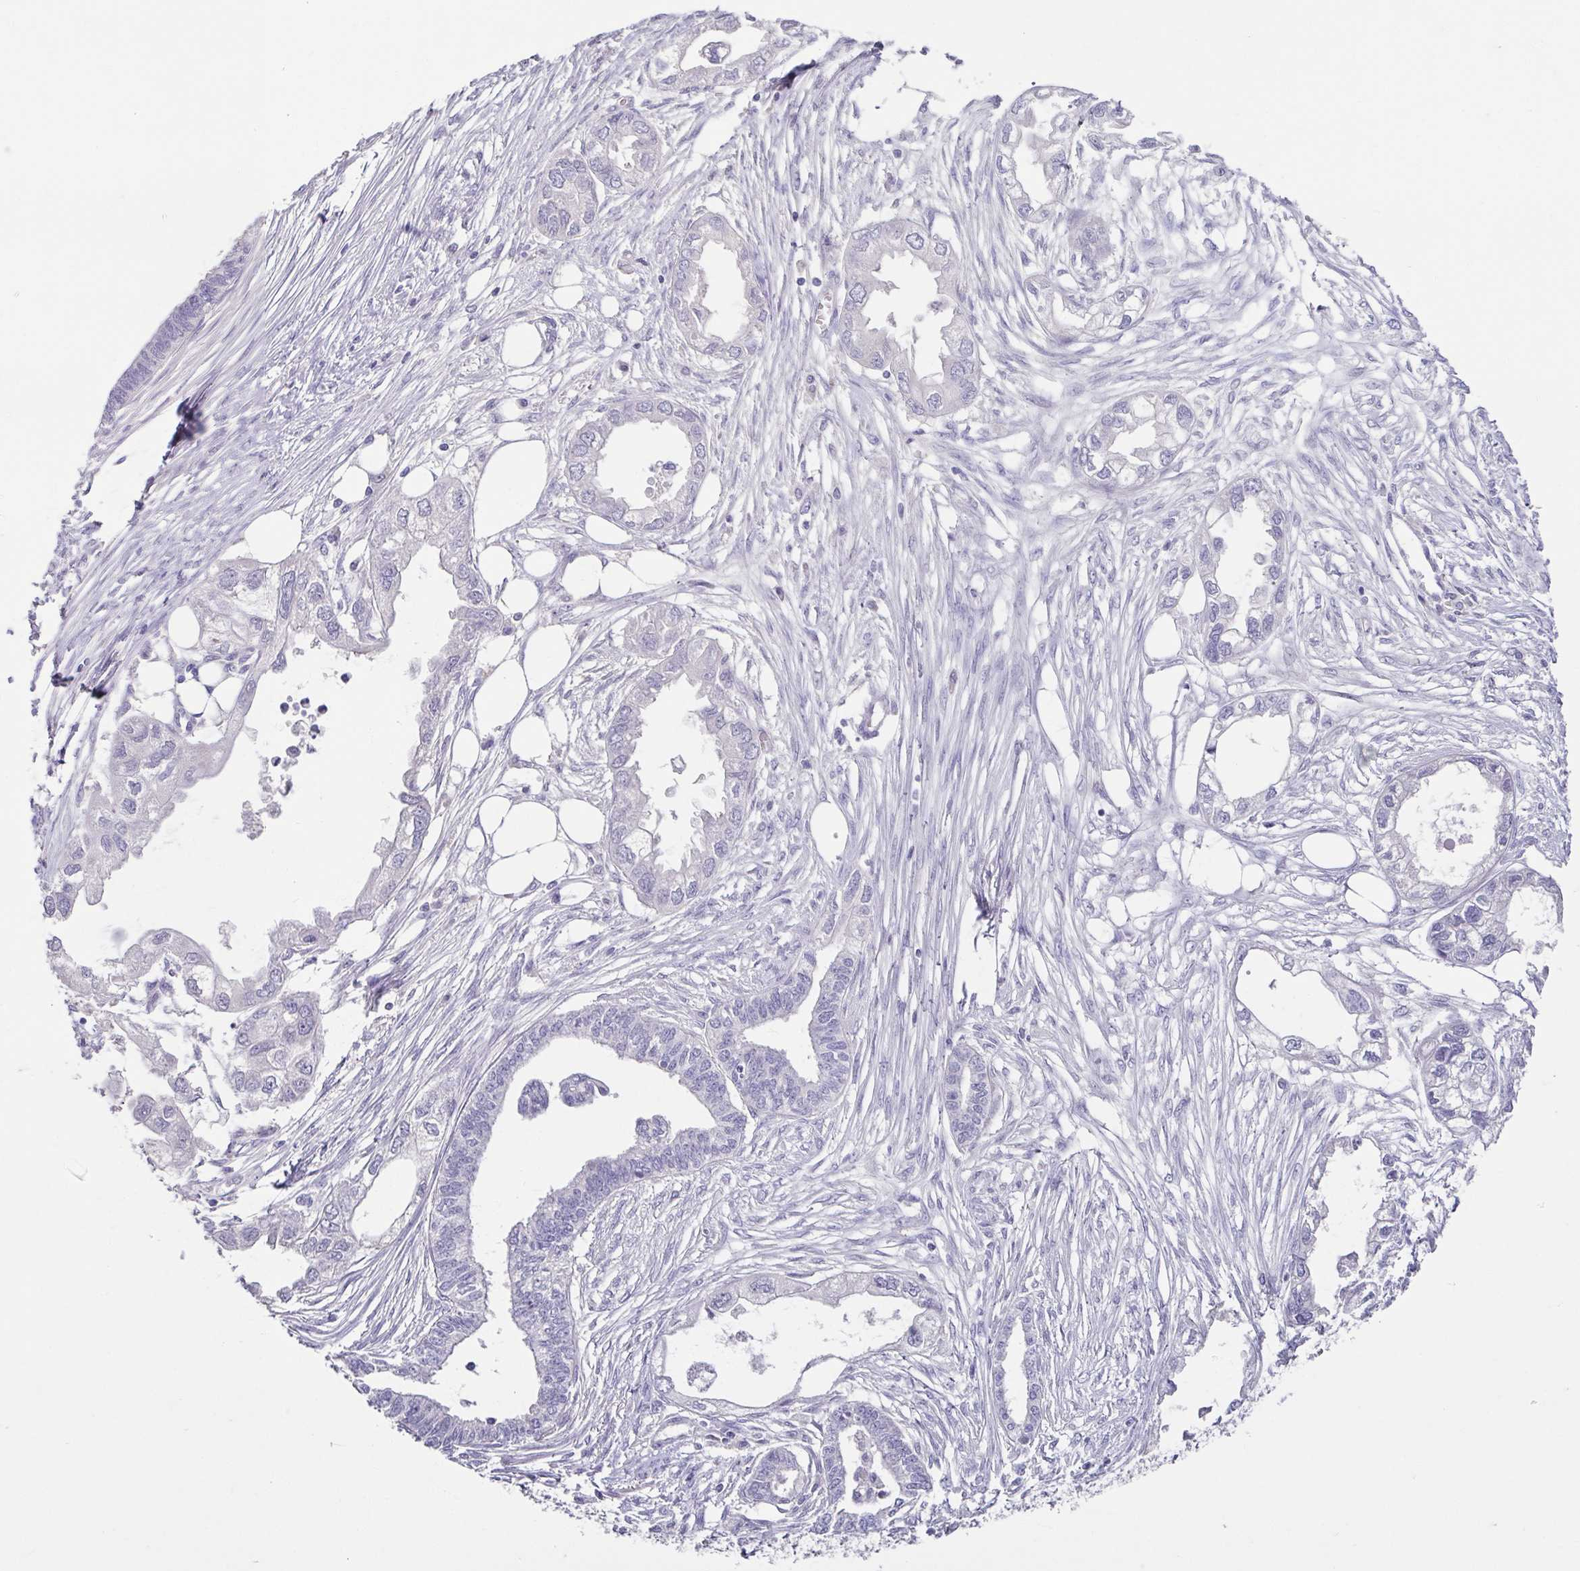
{"staining": {"intensity": "negative", "quantity": "none", "location": "none"}, "tissue": "endometrial cancer", "cell_type": "Tumor cells", "image_type": "cancer", "snomed": [{"axis": "morphology", "description": "Adenocarcinoma, NOS"}, {"axis": "morphology", "description": "Adenocarcinoma, metastatic, NOS"}, {"axis": "topography", "description": "Adipose tissue"}, {"axis": "topography", "description": "Endometrium"}], "caption": "This is an immunohistochemistry image of human endometrial cancer (metastatic adenocarcinoma). There is no positivity in tumor cells.", "gene": "RDH11", "patient": {"sex": "female", "age": 67}}